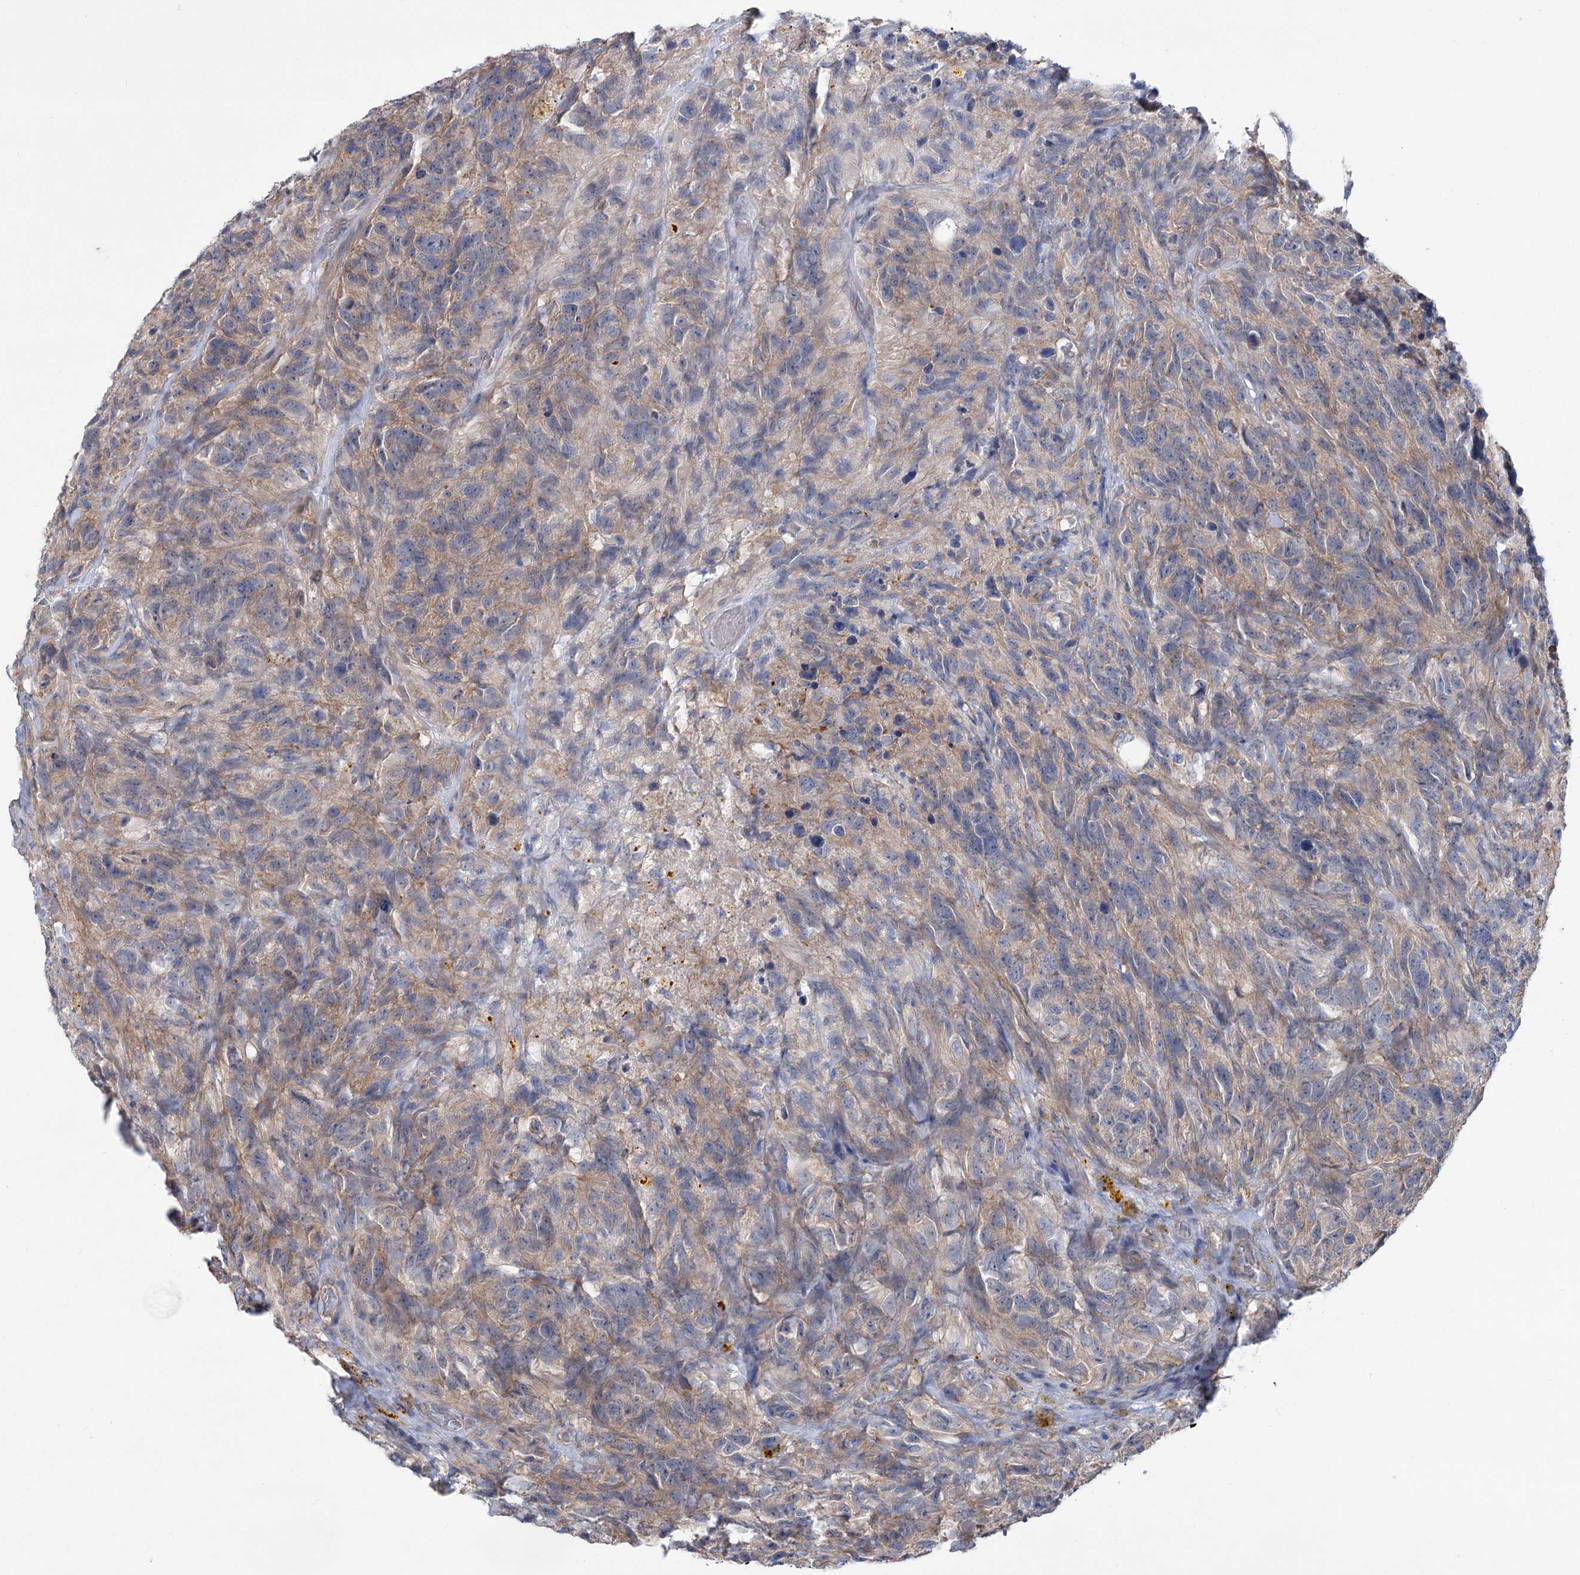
{"staining": {"intensity": "weak", "quantity": "25%-75%", "location": "cytoplasmic/membranous"}, "tissue": "glioma", "cell_type": "Tumor cells", "image_type": "cancer", "snomed": [{"axis": "morphology", "description": "Glioma, malignant, High grade"}, {"axis": "topography", "description": "Brain"}], "caption": "The micrograph exhibits immunohistochemical staining of glioma. There is weak cytoplasmic/membranous staining is appreciated in about 25%-75% of tumor cells.", "gene": "LARP1B", "patient": {"sex": "male", "age": 69}}